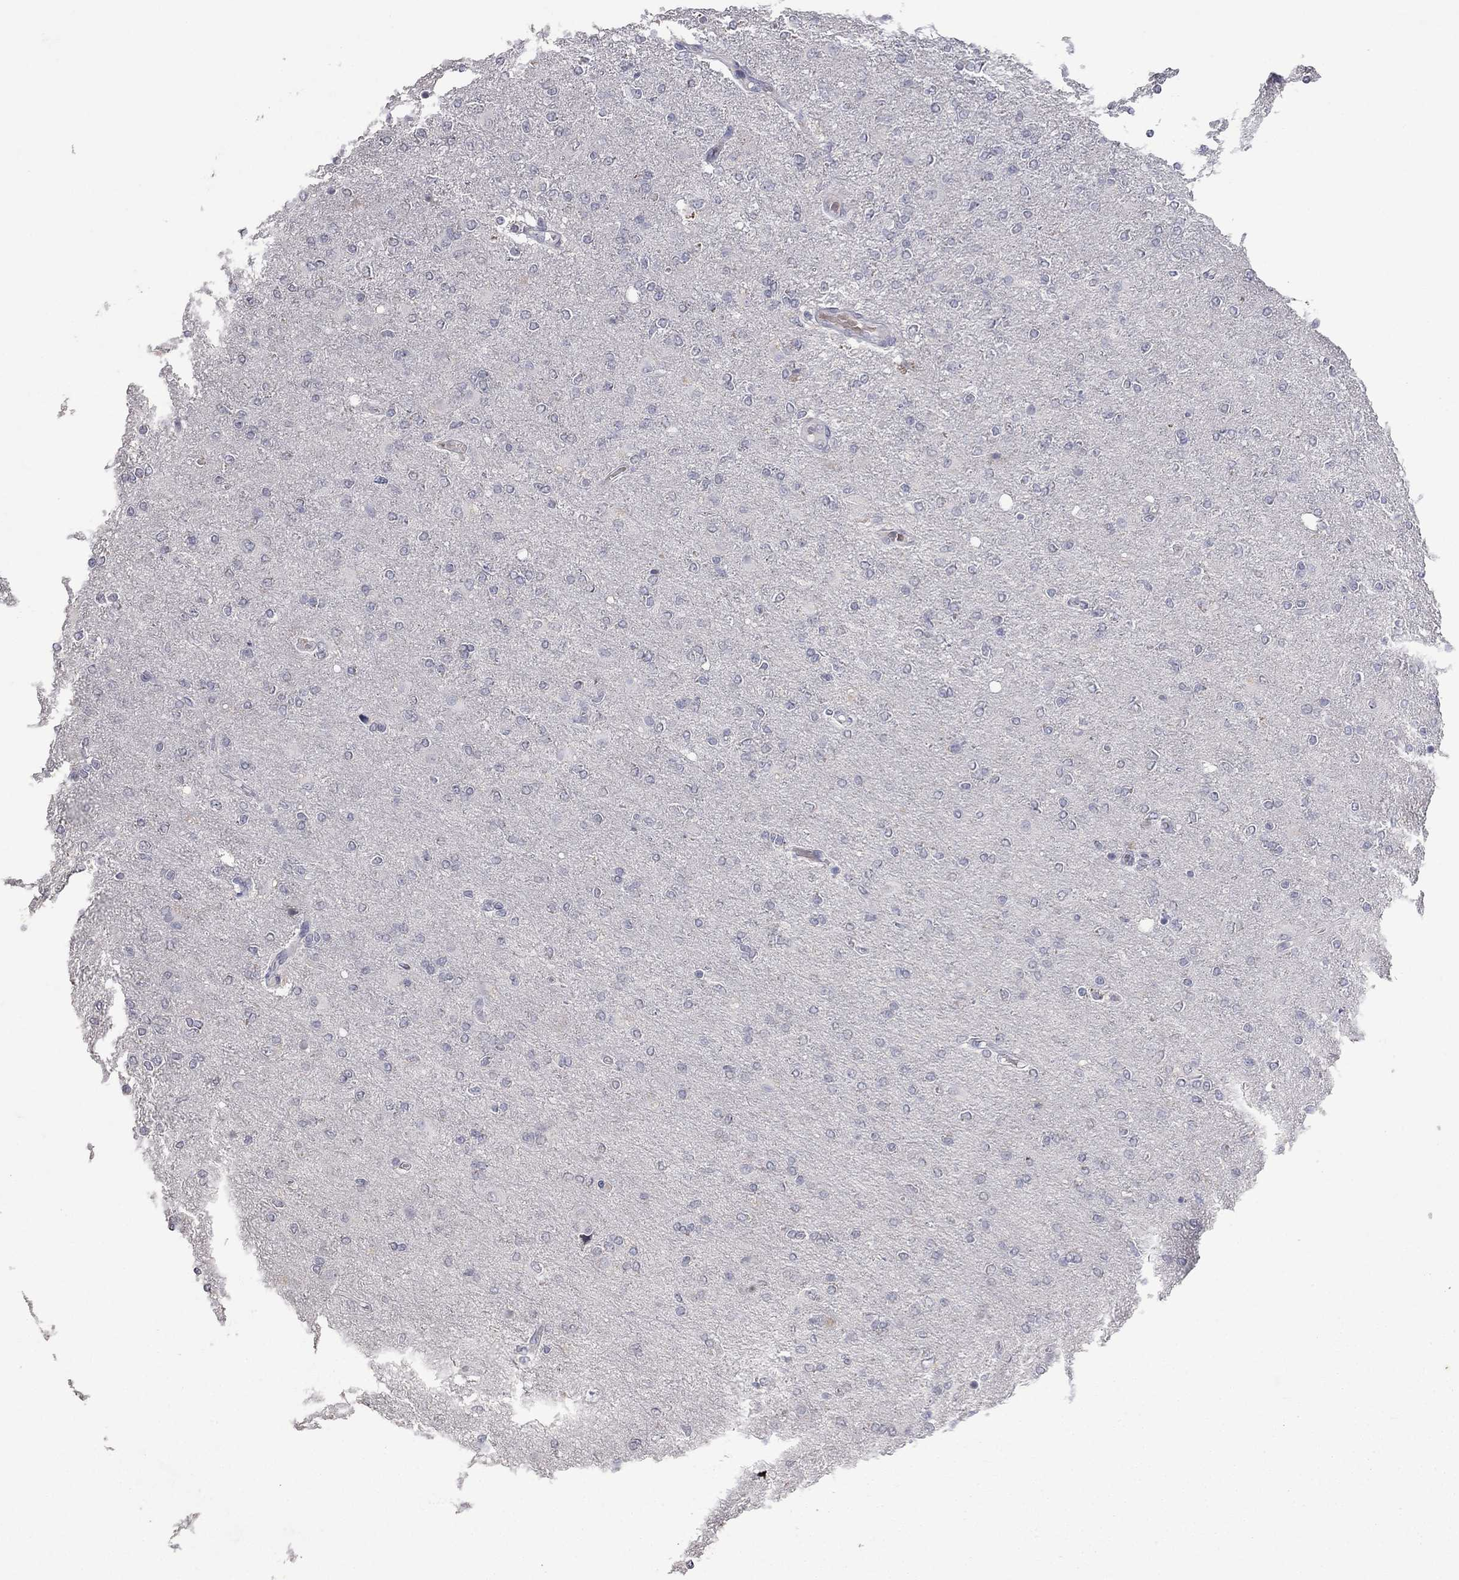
{"staining": {"intensity": "negative", "quantity": "none", "location": "none"}, "tissue": "glioma", "cell_type": "Tumor cells", "image_type": "cancer", "snomed": [{"axis": "morphology", "description": "Glioma, malignant, High grade"}, {"axis": "topography", "description": "Cerebral cortex"}], "caption": "The image displays no significant expression in tumor cells of glioma.", "gene": "CCL5", "patient": {"sex": "male", "age": 70}}